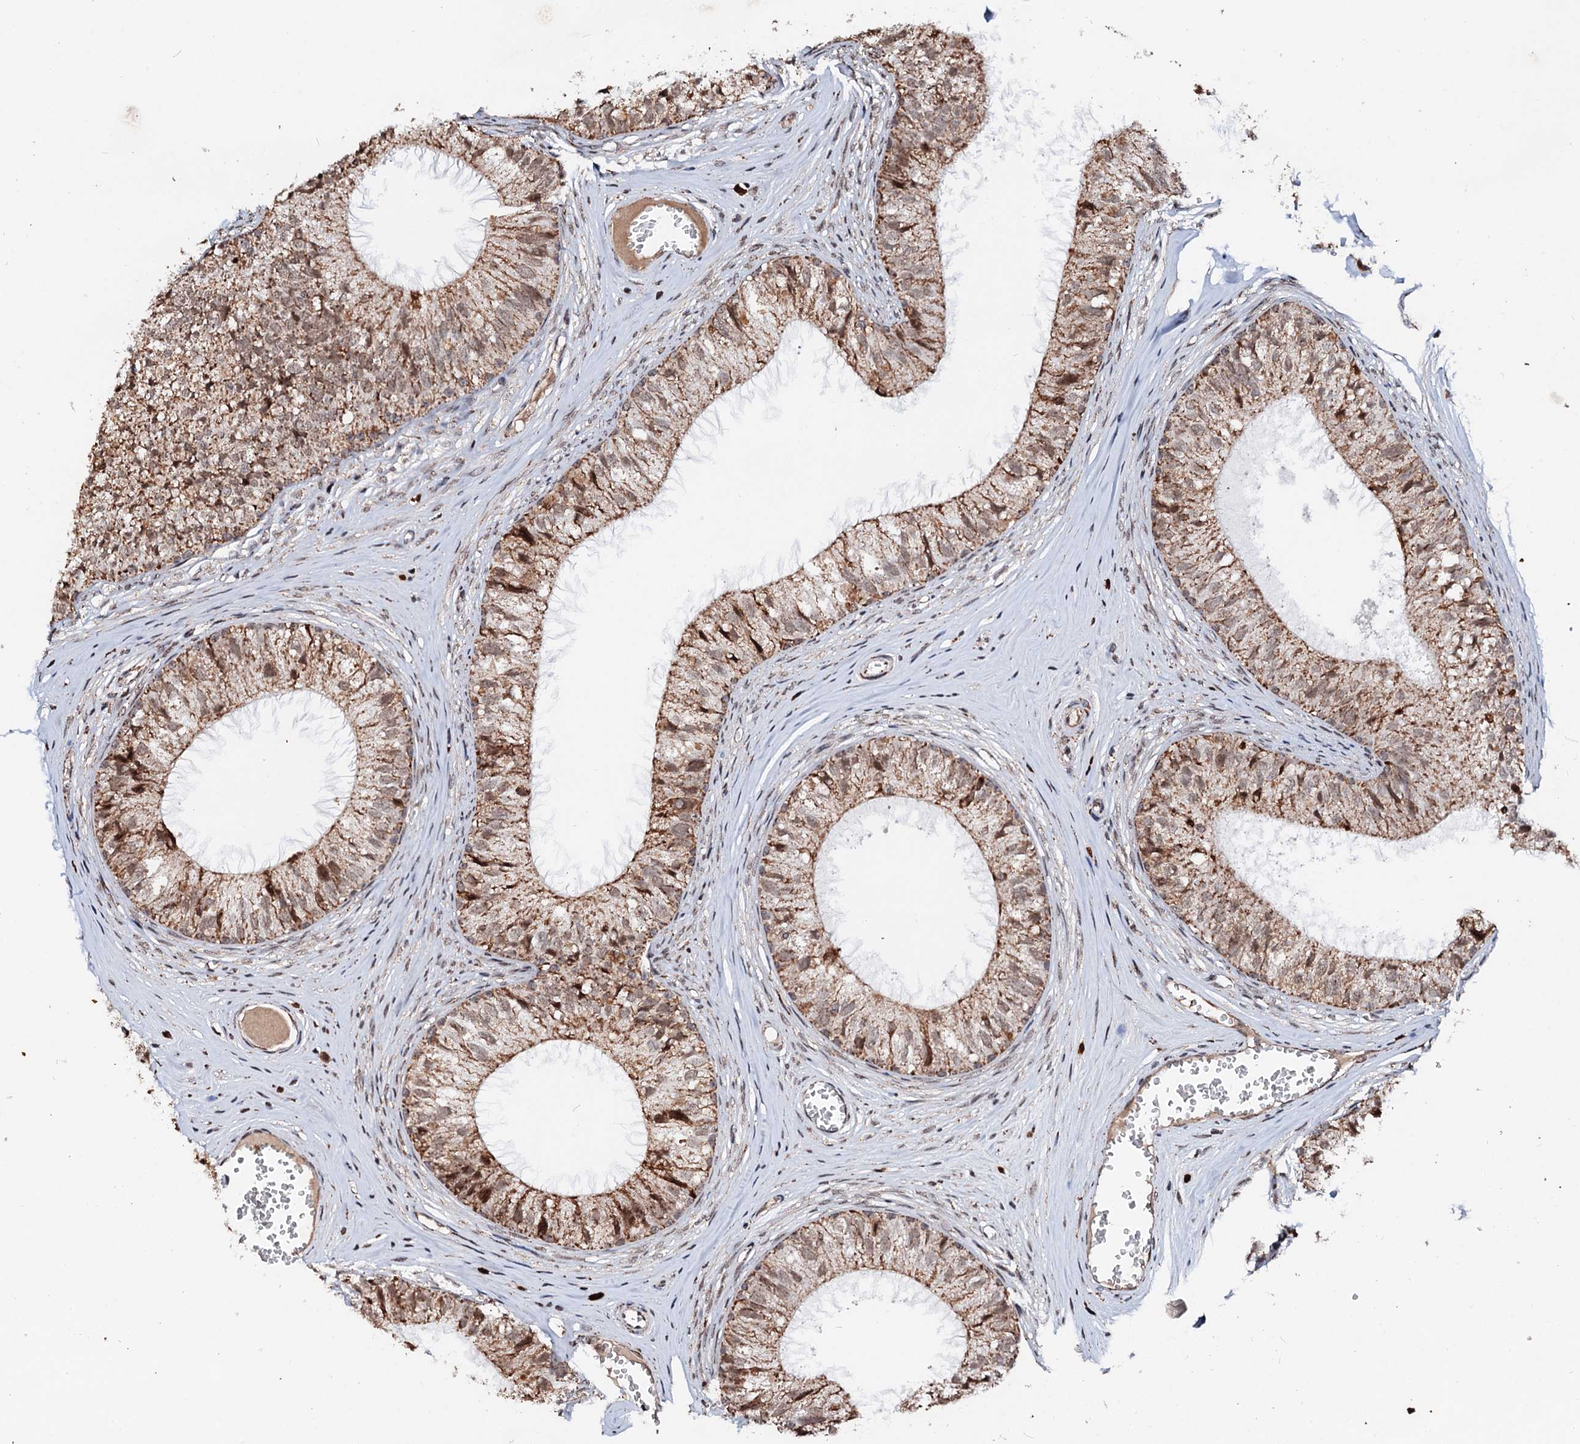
{"staining": {"intensity": "moderate", "quantity": ">75%", "location": "cytoplasmic/membranous,nuclear"}, "tissue": "epididymis", "cell_type": "Glandular cells", "image_type": "normal", "snomed": [{"axis": "morphology", "description": "Normal tissue, NOS"}, {"axis": "topography", "description": "Epididymis"}], "caption": "Unremarkable epididymis was stained to show a protein in brown. There is medium levels of moderate cytoplasmic/membranous,nuclear expression in approximately >75% of glandular cells.", "gene": "SECISBP2L", "patient": {"sex": "male", "age": 36}}